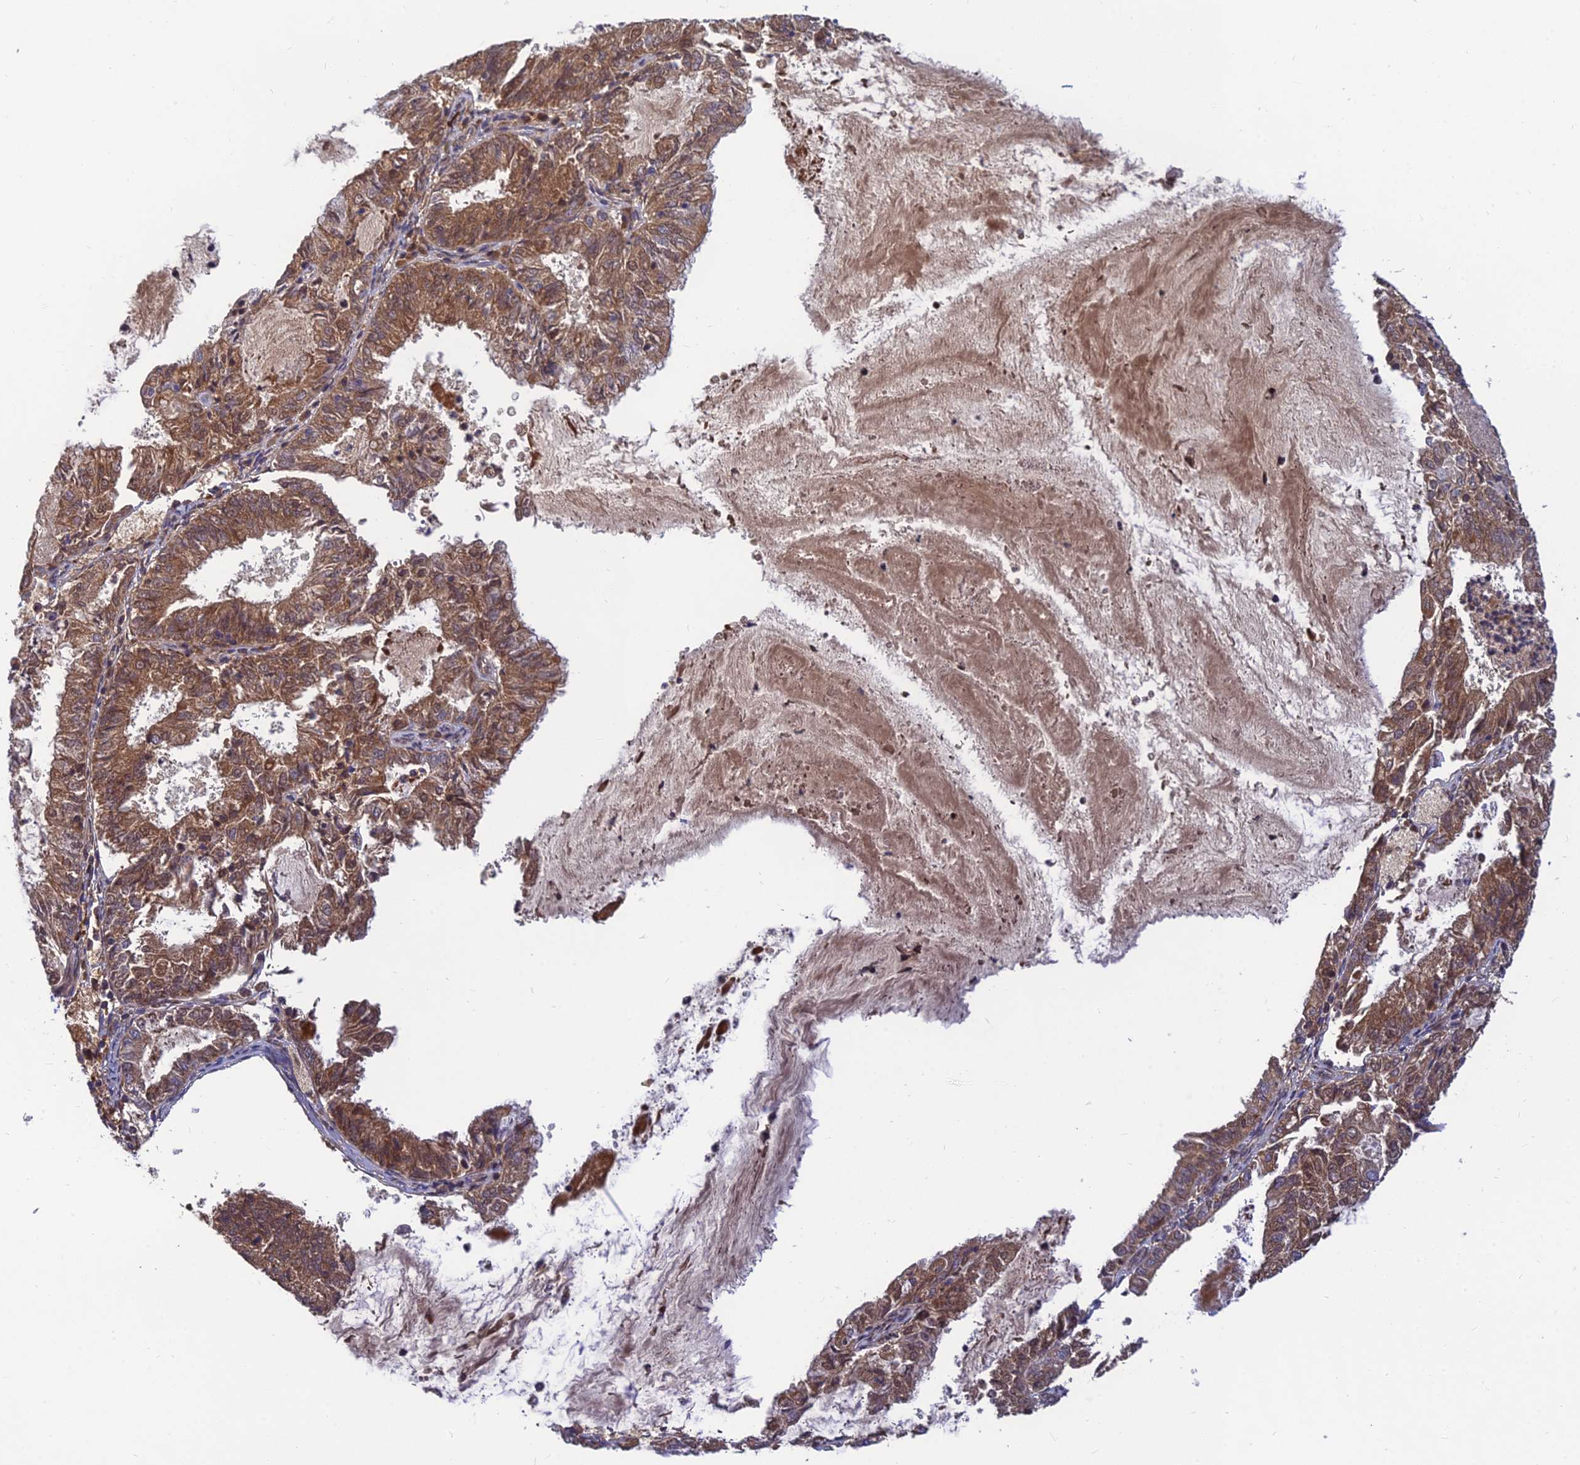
{"staining": {"intensity": "moderate", "quantity": ">75%", "location": "cytoplasmic/membranous"}, "tissue": "endometrial cancer", "cell_type": "Tumor cells", "image_type": "cancer", "snomed": [{"axis": "morphology", "description": "Adenocarcinoma, NOS"}, {"axis": "topography", "description": "Endometrium"}], "caption": "IHC photomicrograph of neoplastic tissue: endometrial cancer (adenocarcinoma) stained using IHC shows medium levels of moderate protein expression localized specifically in the cytoplasmic/membranous of tumor cells, appearing as a cytoplasmic/membranous brown color.", "gene": "FAM151B", "patient": {"sex": "female", "age": 57}}